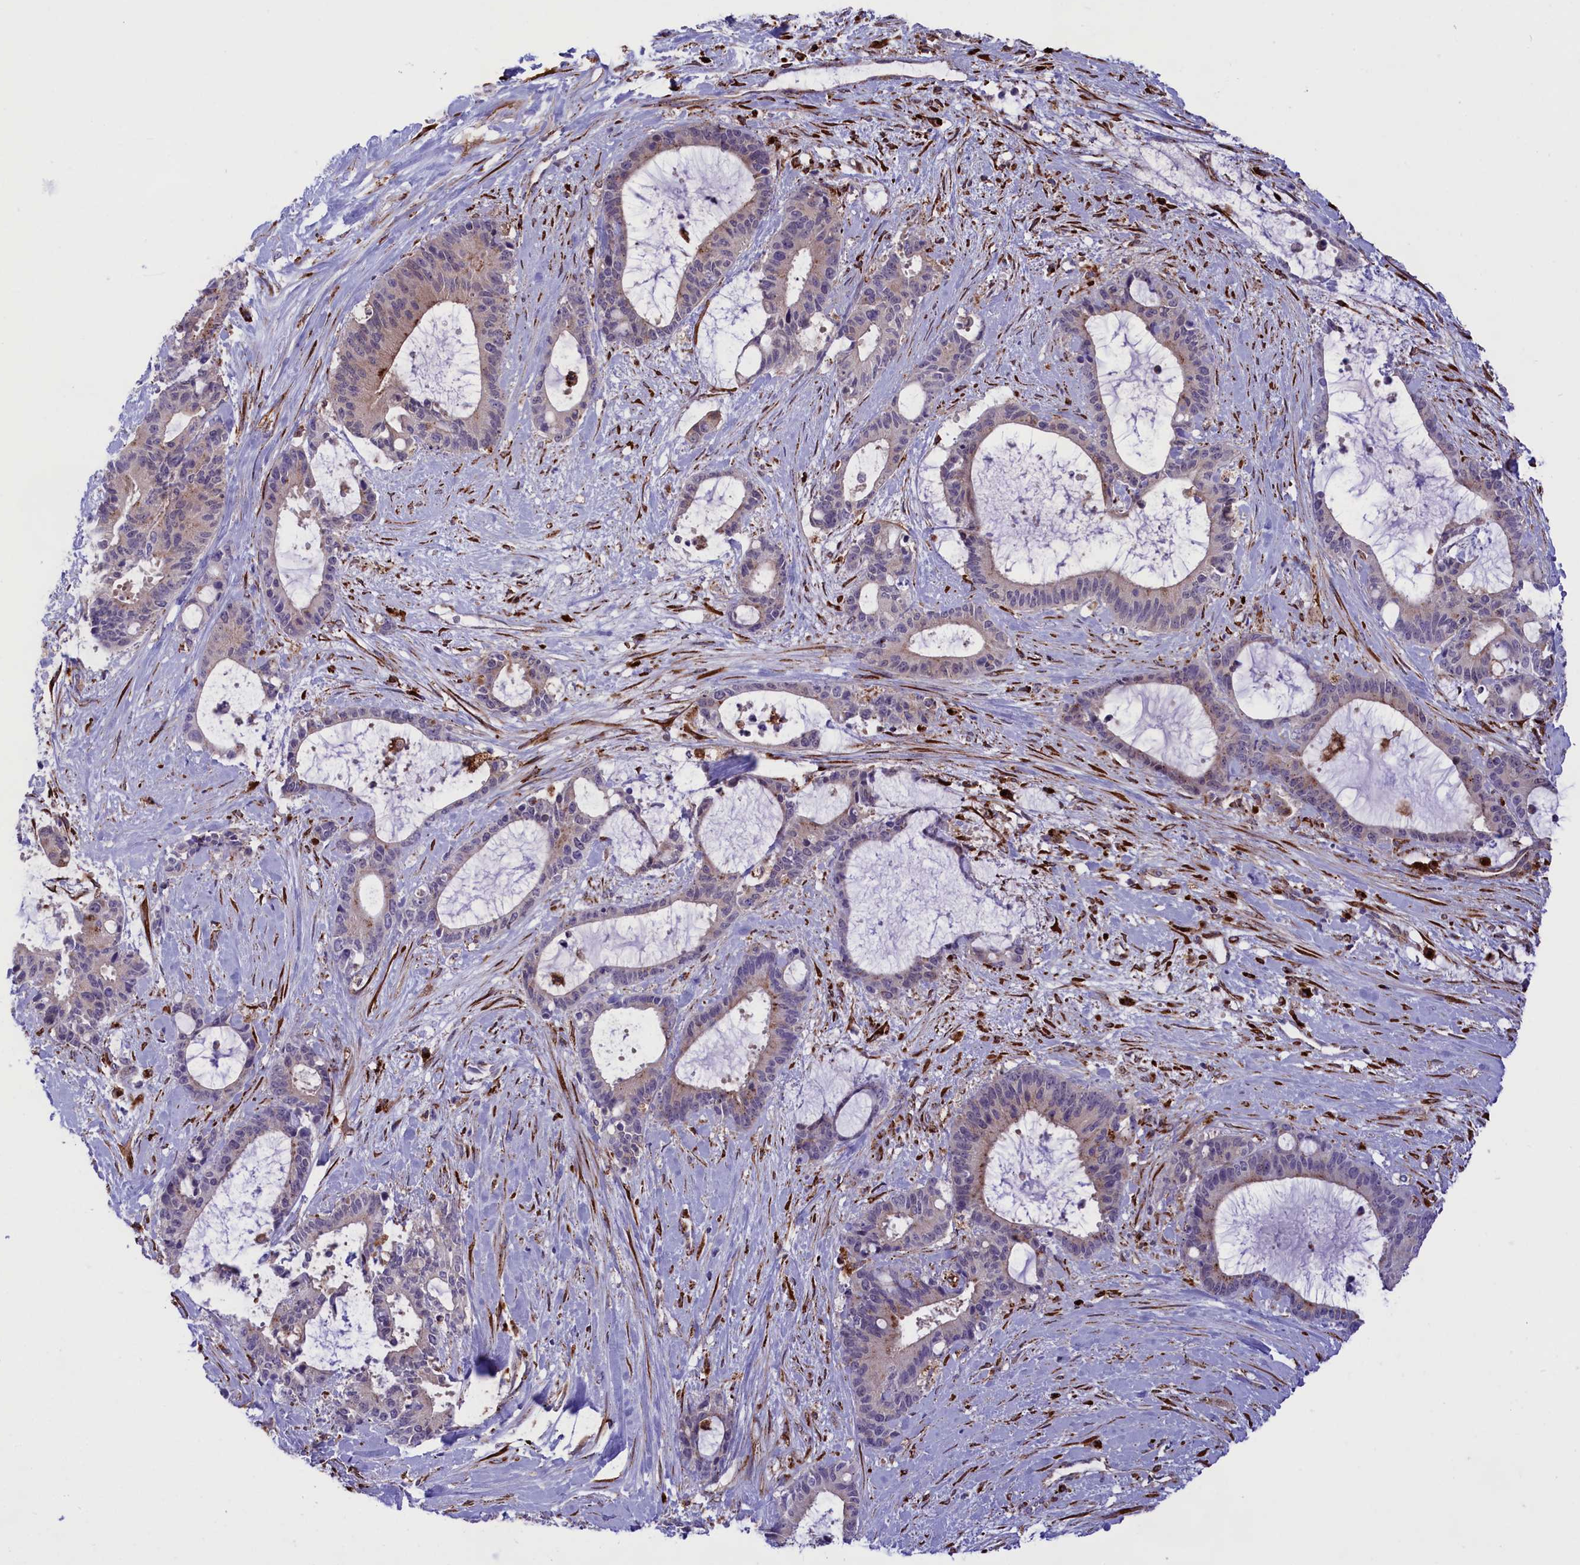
{"staining": {"intensity": "negative", "quantity": "none", "location": "none"}, "tissue": "liver cancer", "cell_type": "Tumor cells", "image_type": "cancer", "snomed": [{"axis": "morphology", "description": "Normal tissue, NOS"}, {"axis": "morphology", "description": "Cholangiocarcinoma"}, {"axis": "topography", "description": "Liver"}, {"axis": "topography", "description": "Peripheral nerve tissue"}], "caption": "Tumor cells are negative for protein expression in human liver cholangiocarcinoma.", "gene": "MAN2B1", "patient": {"sex": "female", "age": 73}}